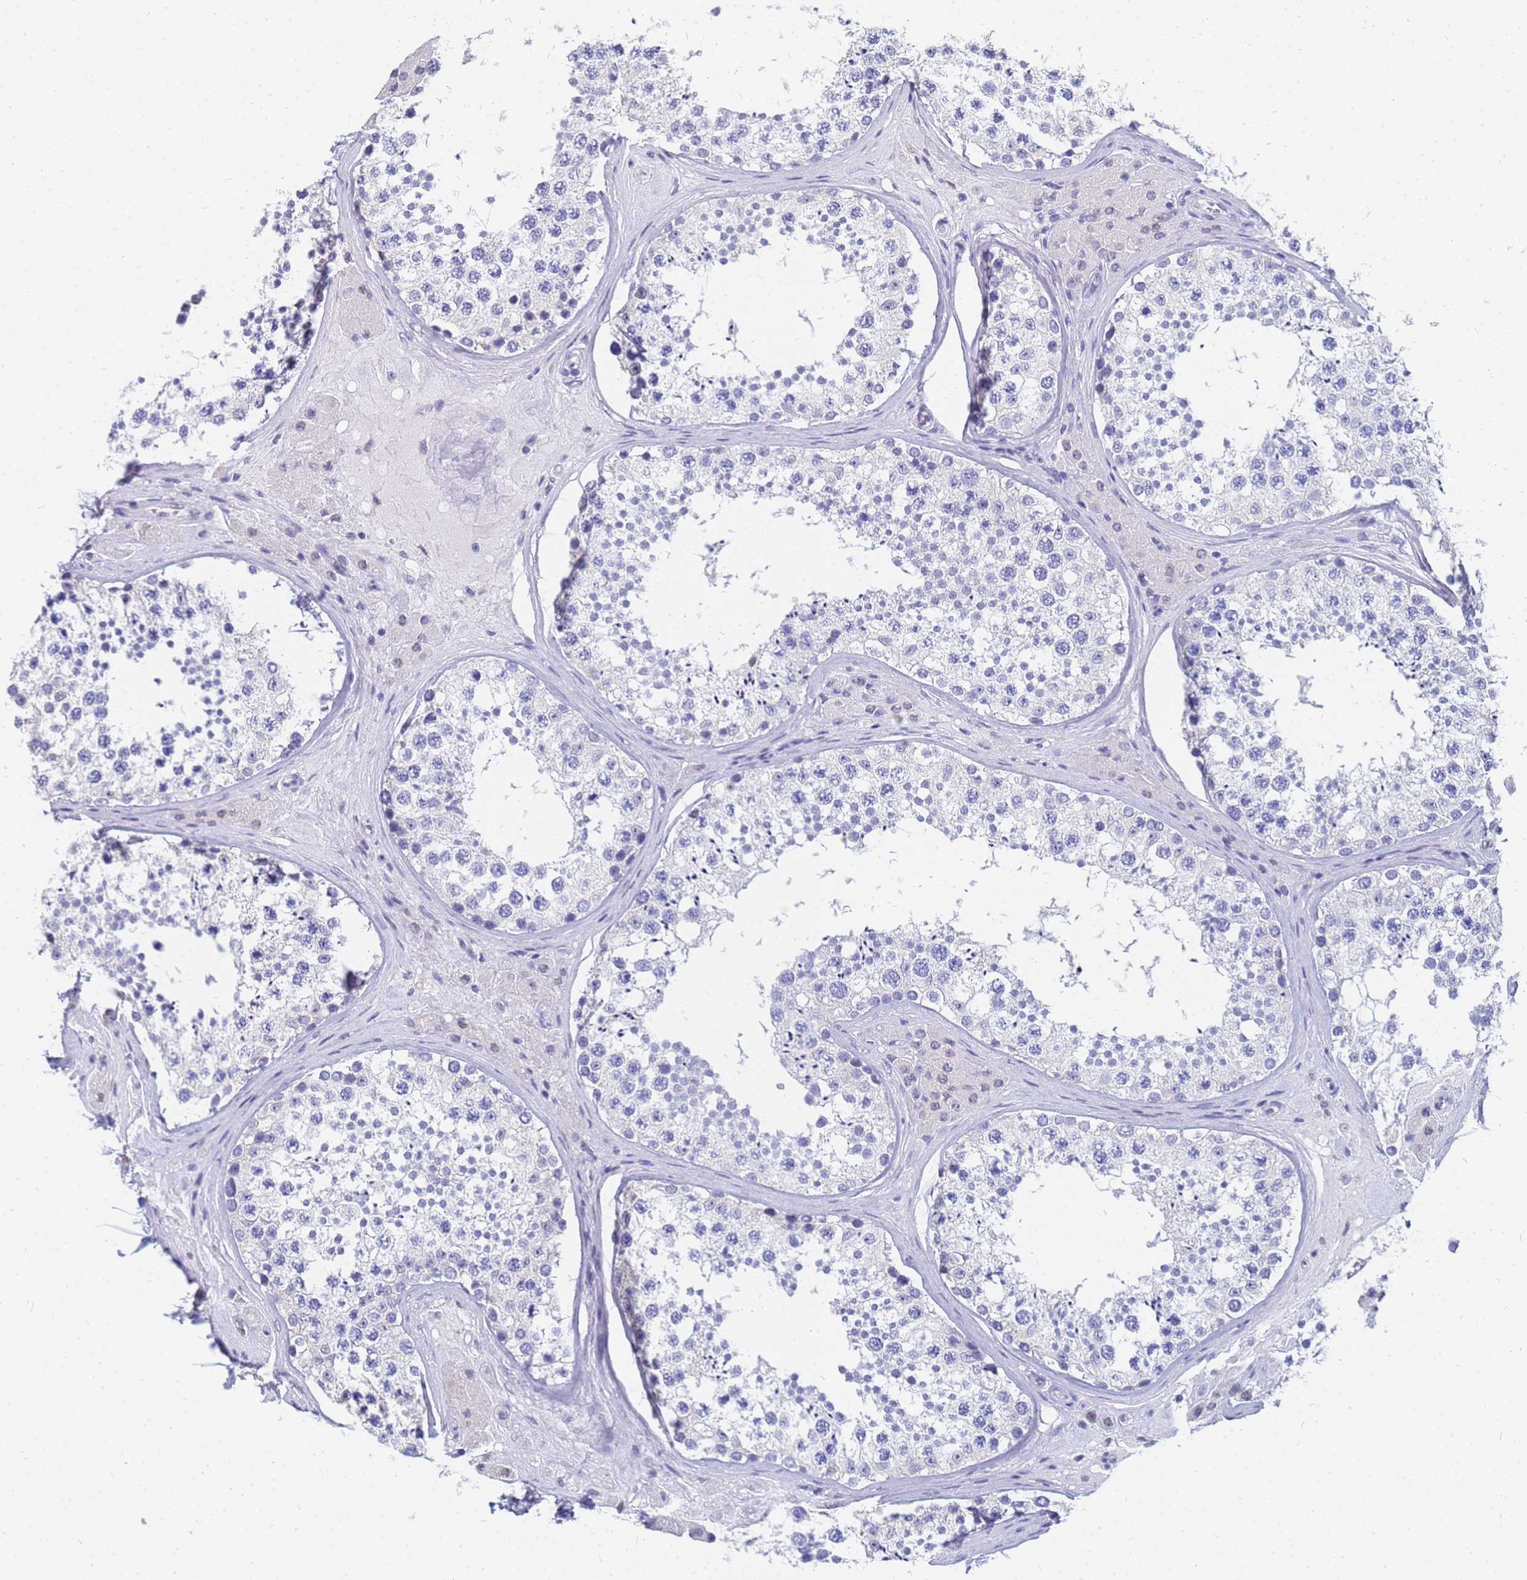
{"staining": {"intensity": "negative", "quantity": "none", "location": "none"}, "tissue": "testis", "cell_type": "Cells in seminiferous ducts", "image_type": "normal", "snomed": [{"axis": "morphology", "description": "Normal tissue, NOS"}, {"axis": "topography", "description": "Testis"}], "caption": "The micrograph reveals no significant positivity in cells in seminiferous ducts of testis. (DAB (3,3'-diaminobenzidine) IHC with hematoxylin counter stain).", "gene": "FAM166B", "patient": {"sex": "male", "age": 46}}